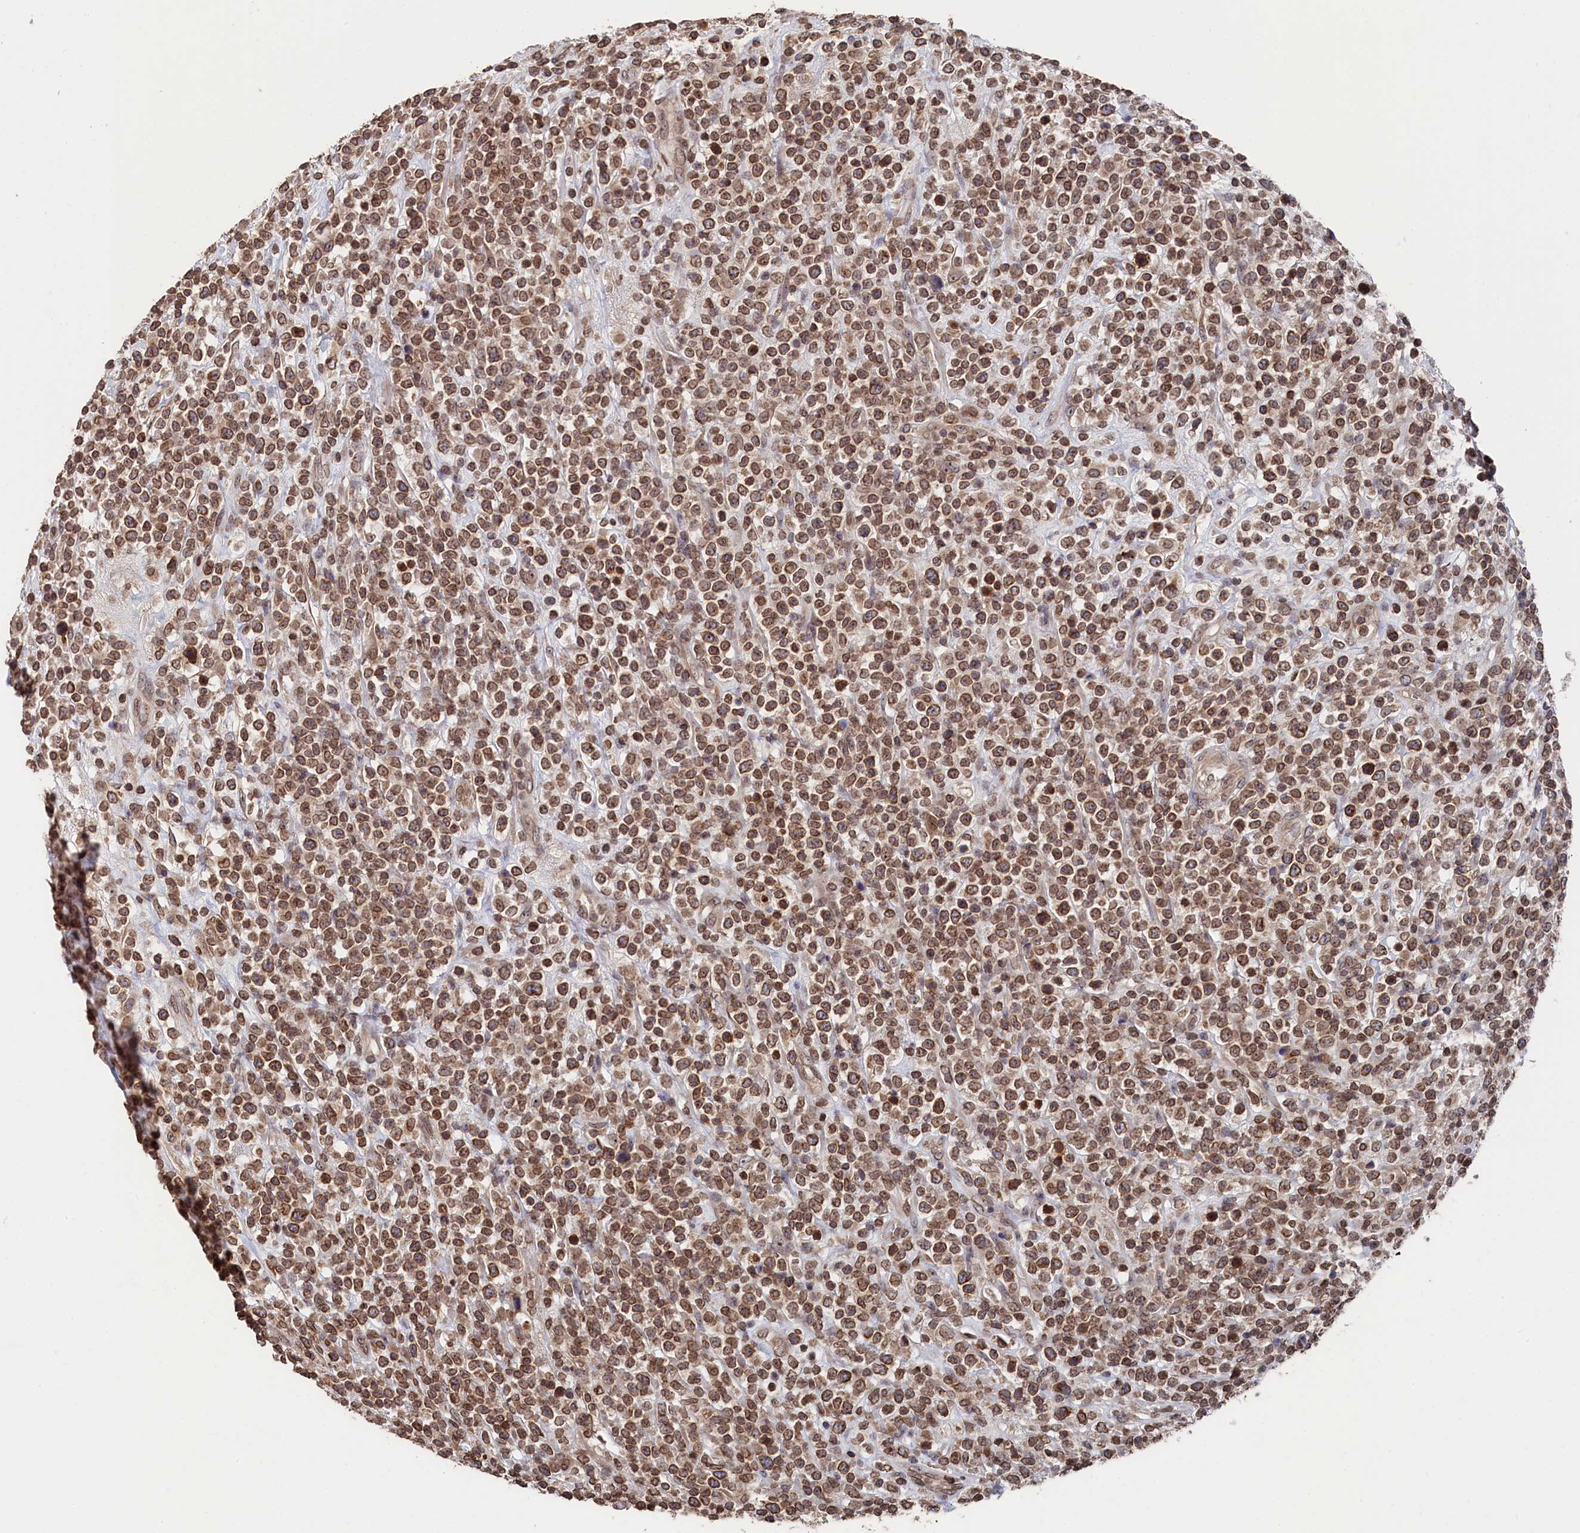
{"staining": {"intensity": "moderate", "quantity": ">75%", "location": "cytoplasmic/membranous,nuclear"}, "tissue": "lymphoma", "cell_type": "Tumor cells", "image_type": "cancer", "snomed": [{"axis": "morphology", "description": "Malignant lymphoma, non-Hodgkin's type, High grade"}, {"axis": "topography", "description": "Colon"}], "caption": "Lymphoma was stained to show a protein in brown. There is medium levels of moderate cytoplasmic/membranous and nuclear expression in about >75% of tumor cells.", "gene": "ANKEF1", "patient": {"sex": "female", "age": 53}}